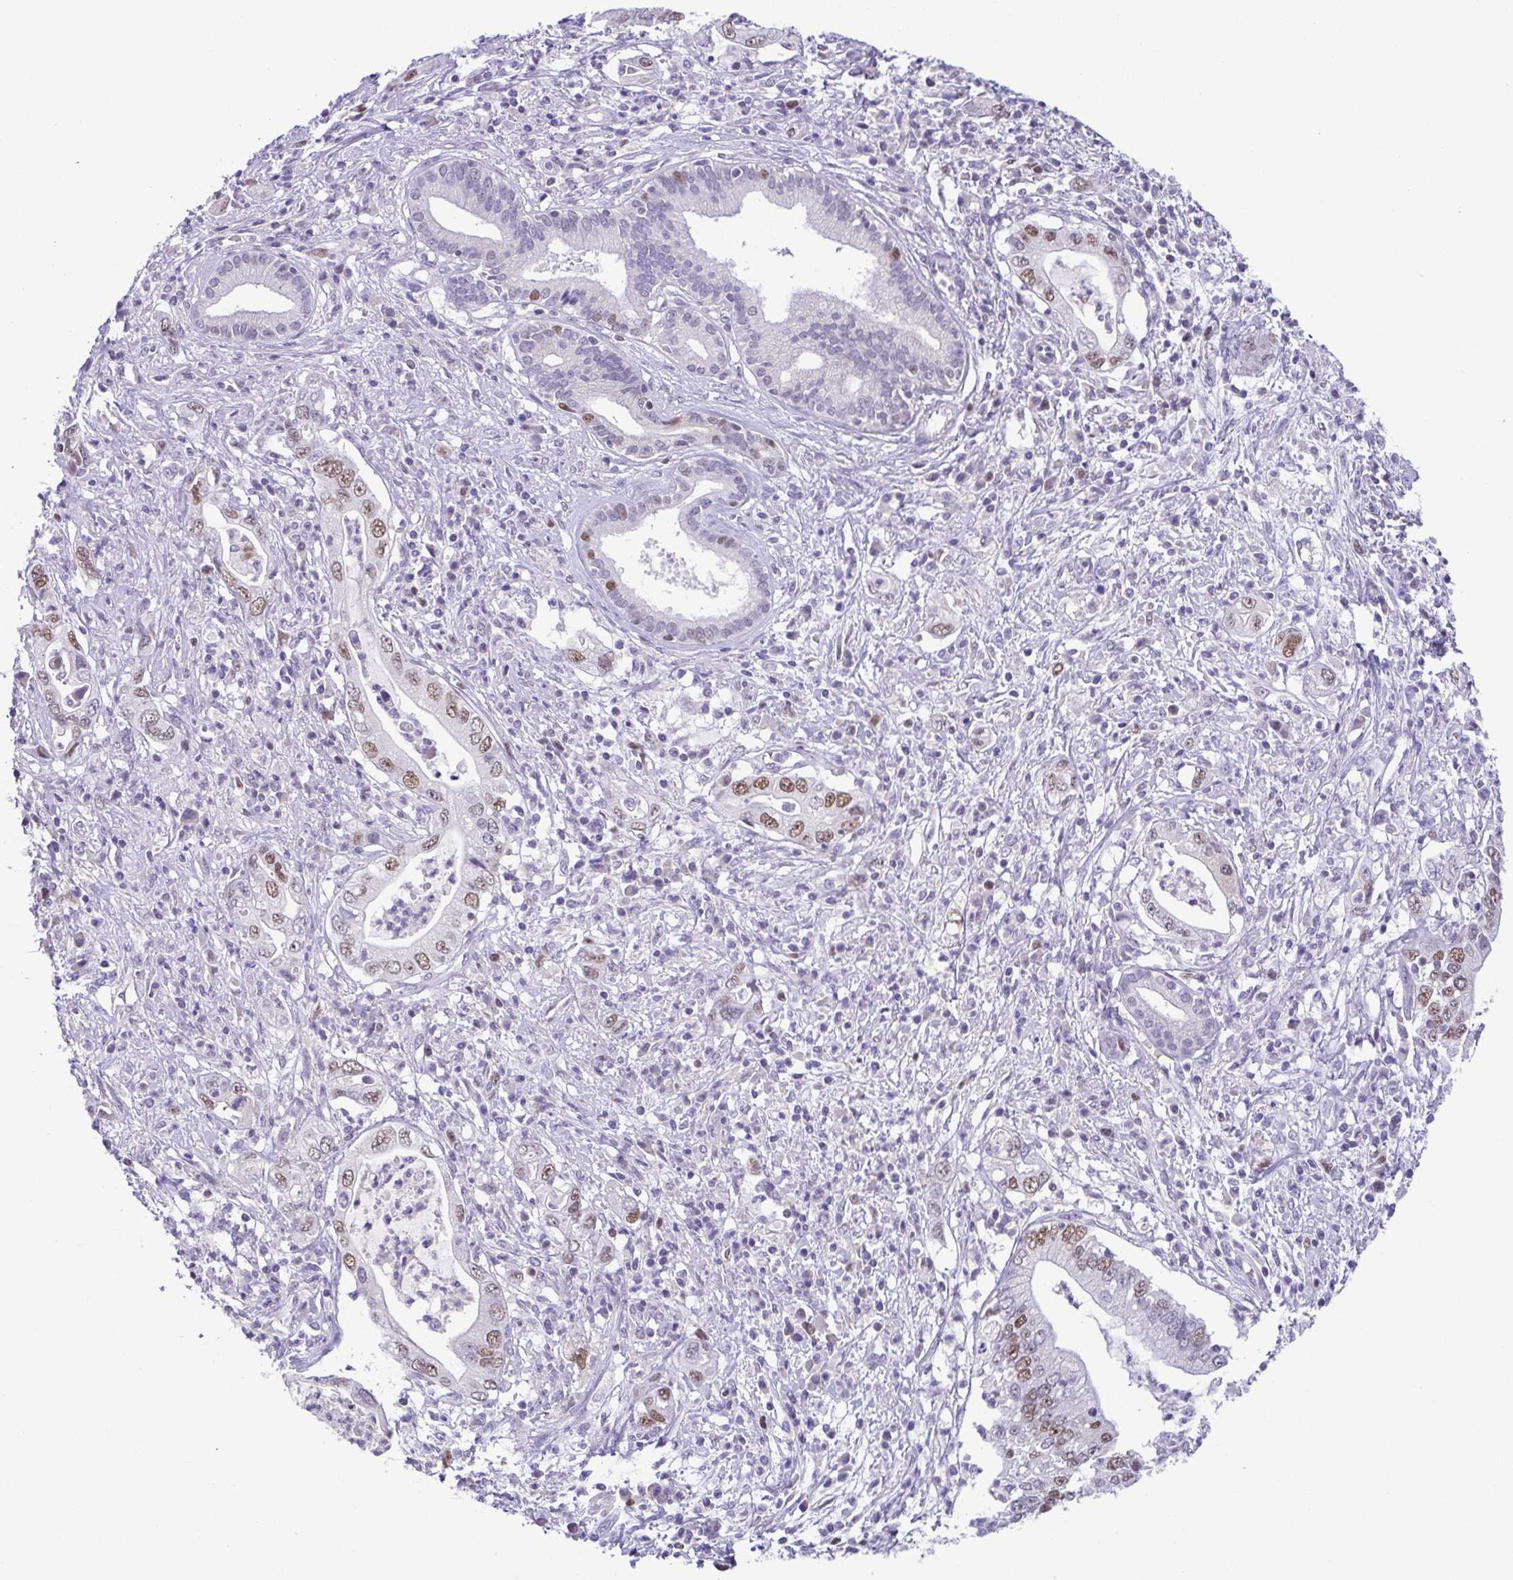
{"staining": {"intensity": "moderate", "quantity": ">75%", "location": "nuclear"}, "tissue": "pancreatic cancer", "cell_type": "Tumor cells", "image_type": "cancer", "snomed": [{"axis": "morphology", "description": "Adenocarcinoma, NOS"}, {"axis": "topography", "description": "Pancreas"}], "caption": "Tumor cells display moderate nuclear staining in about >75% of cells in pancreatic cancer. (Stains: DAB (3,3'-diaminobenzidine) in brown, nuclei in blue, Microscopy: brightfield microscopy at high magnification).", "gene": "TIPIN", "patient": {"sex": "female", "age": 72}}